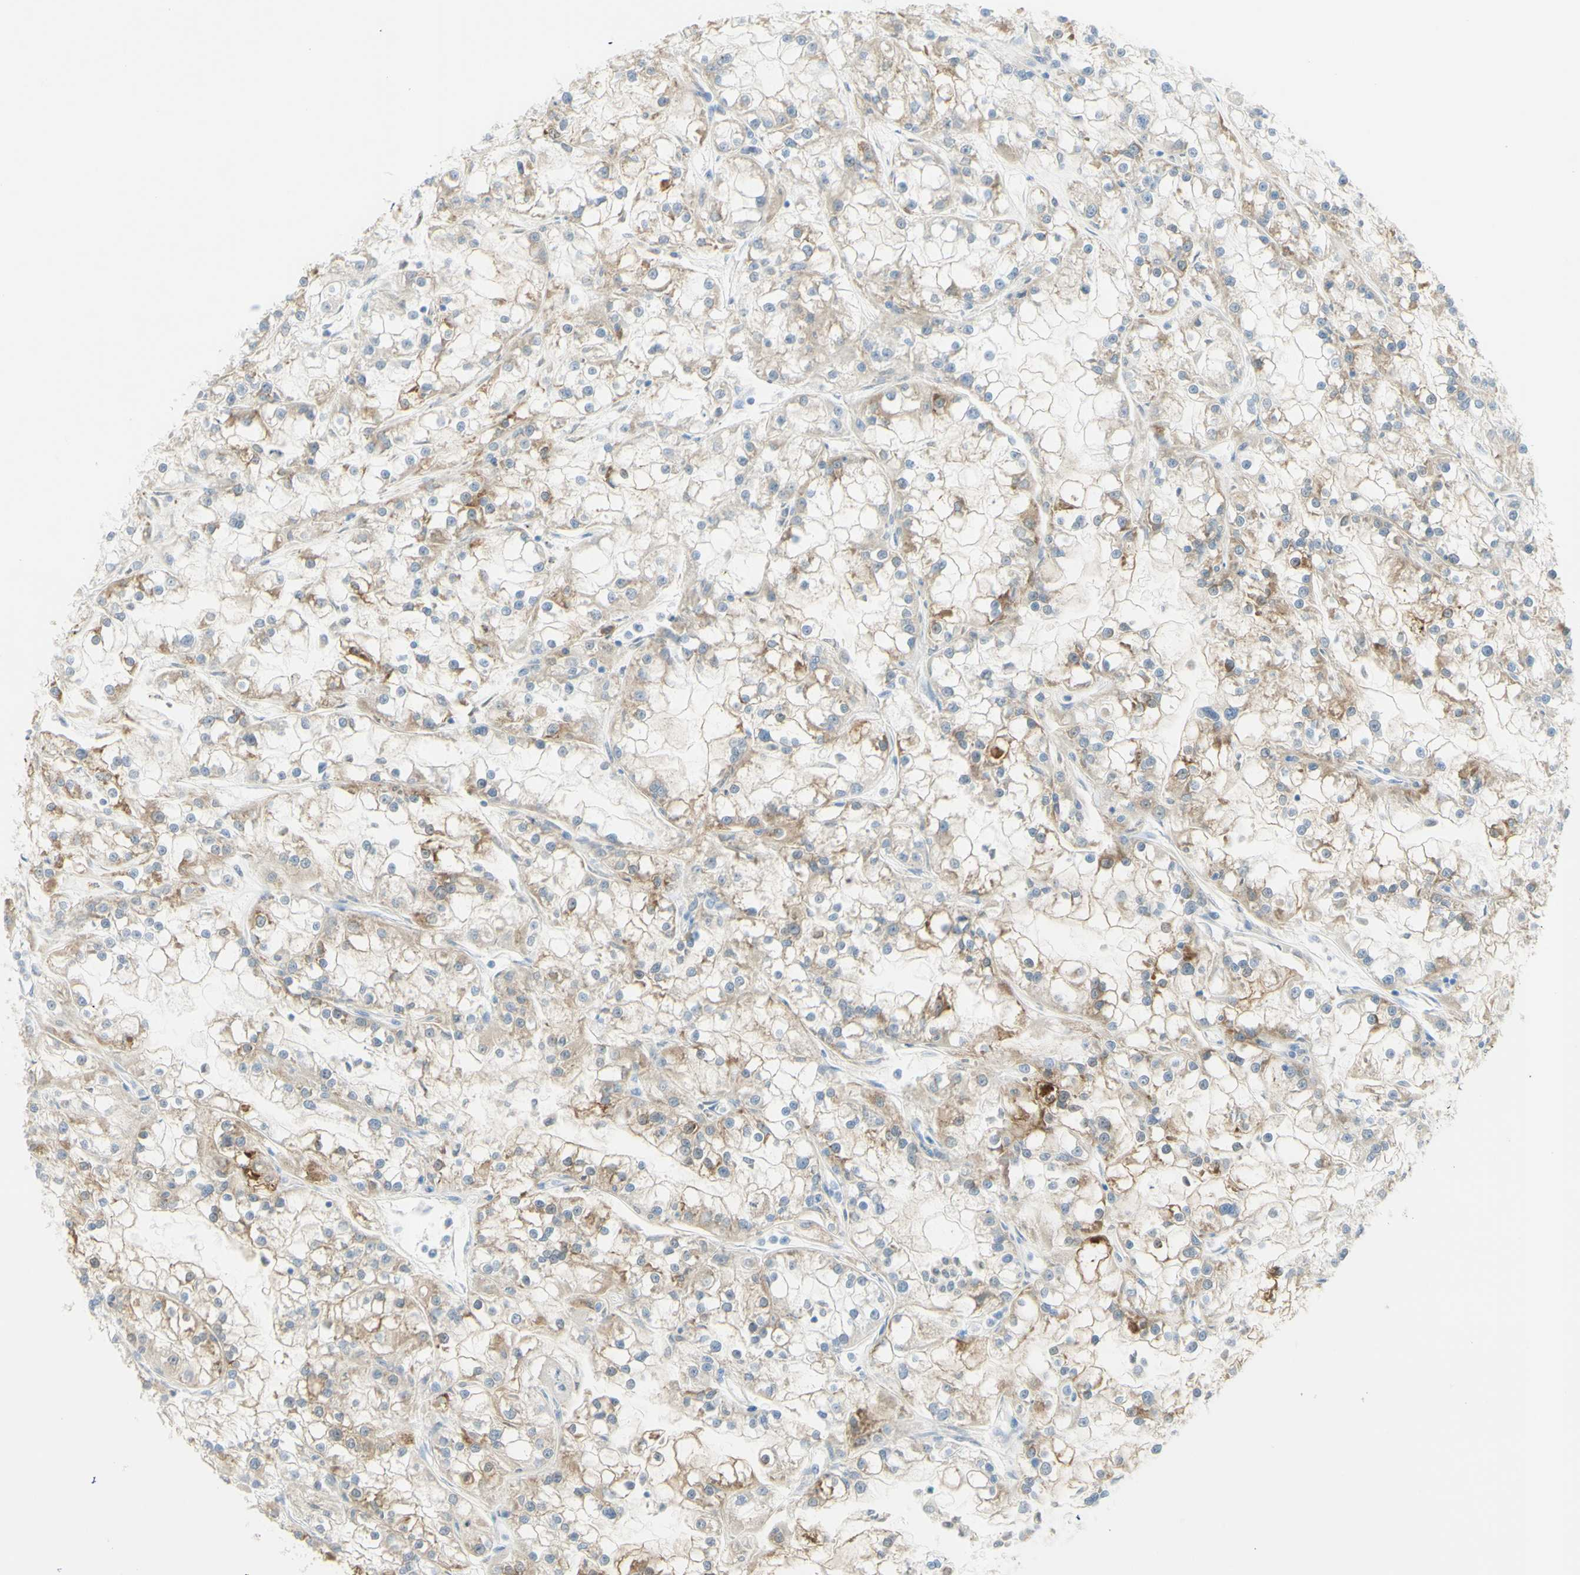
{"staining": {"intensity": "weak", "quantity": "<25%", "location": "cytoplasmic/membranous"}, "tissue": "renal cancer", "cell_type": "Tumor cells", "image_type": "cancer", "snomed": [{"axis": "morphology", "description": "Adenocarcinoma, NOS"}, {"axis": "topography", "description": "Kidney"}], "caption": "The immunohistochemistry image has no significant positivity in tumor cells of adenocarcinoma (renal) tissue. (DAB (3,3'-diaminobenzidine) immunohistochemistry (IHC) visualized using brightfield microscopy, high magnification).", "gene": "TSPAN1", "patient": {"sex": "female", "age": 52}}